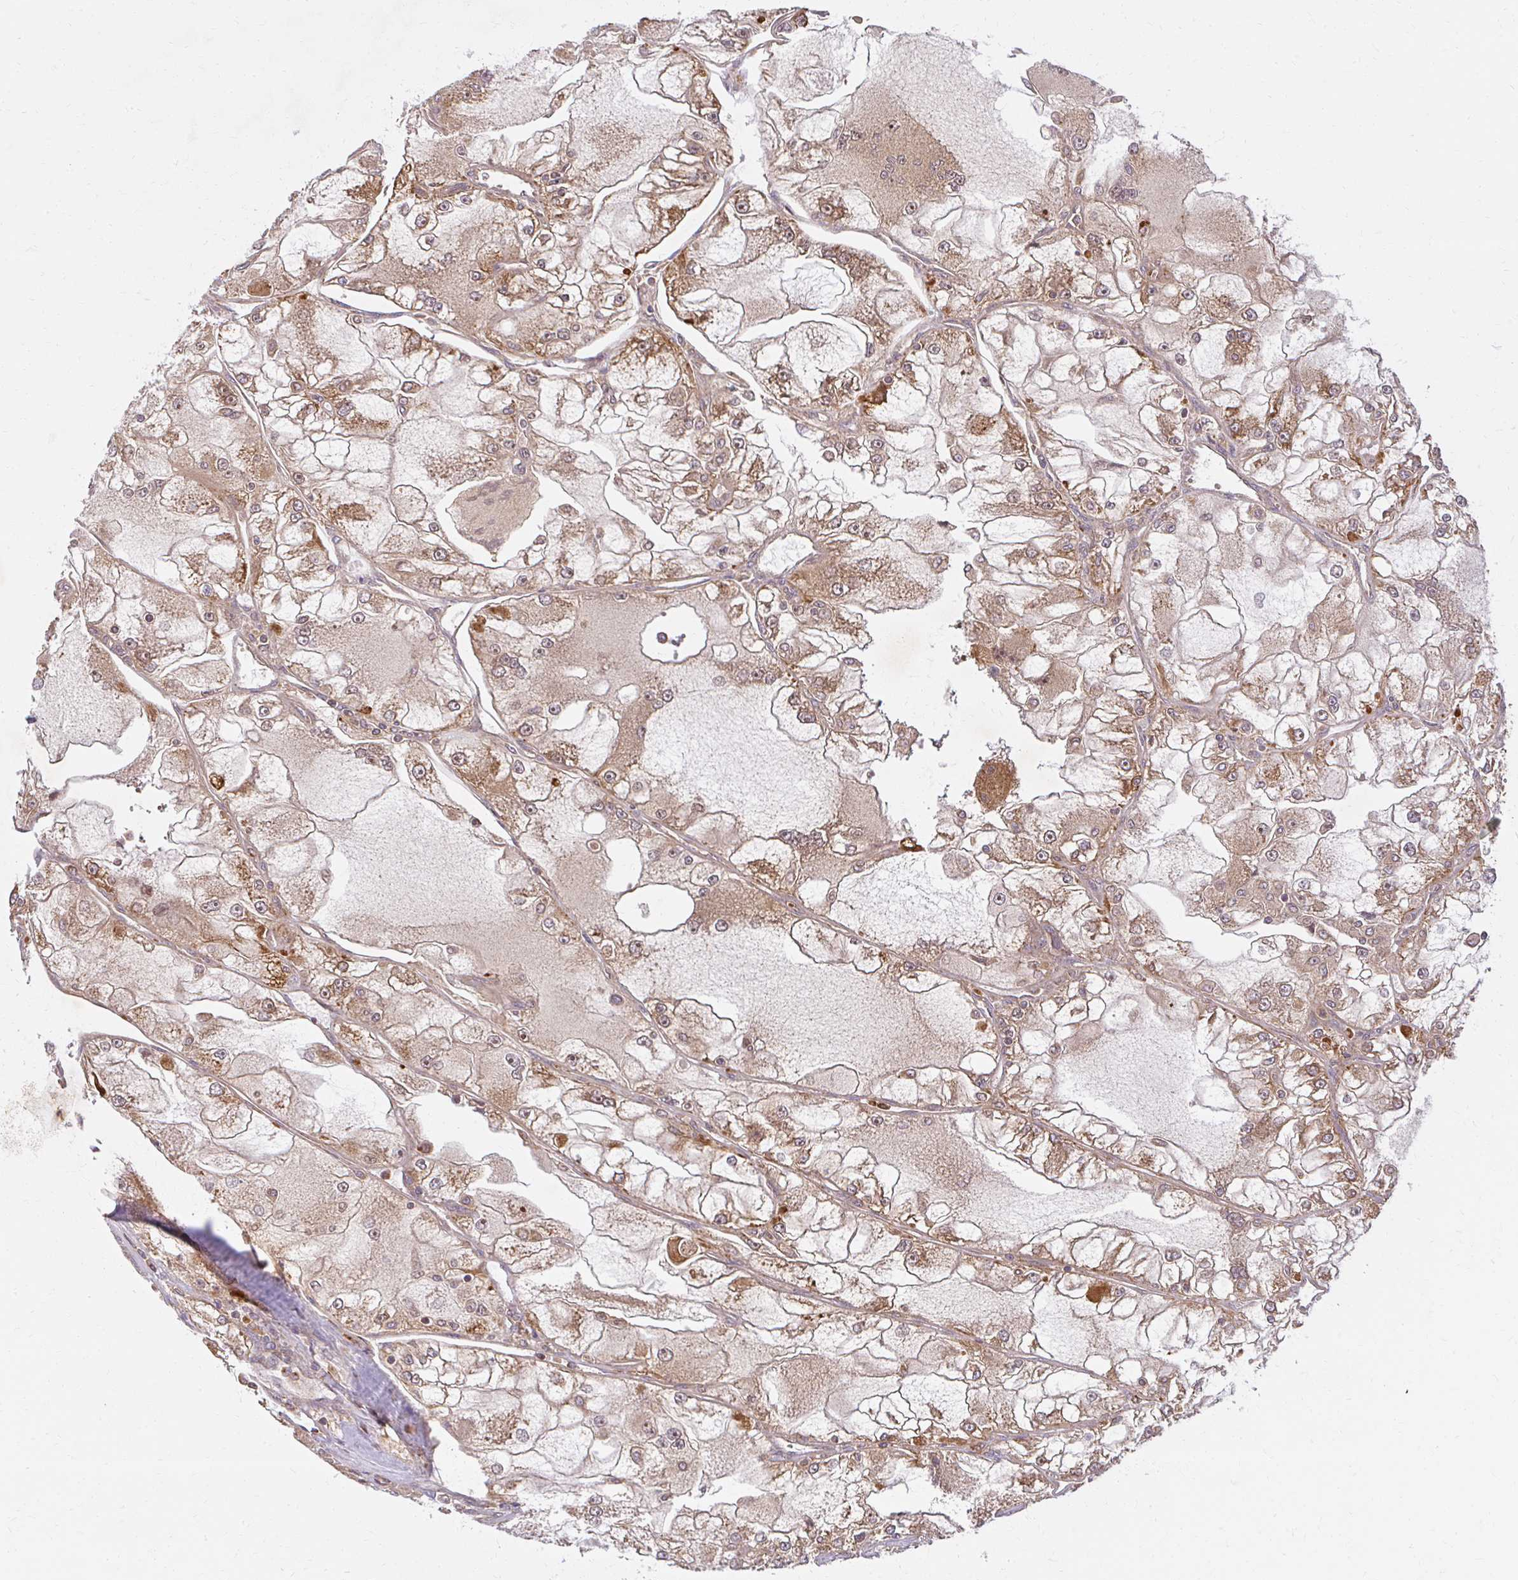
{"staining": {"intensity": "moderate", "quantity": ">75%", "location": "cytoplasmic/membranous"}, "tissue": "renal cancer", "cell_type": "Tumor cells", "image_type": "cancer", "snomed": [{"axis": "morphology", "description": "Adenocarcinoma, NOS"}, {"axis": "topography", "description": "Kidney"}], "caption": "Renal cancer stained for a protein reveals moderate cytoplasmic/membranous positivity in tumor cells. Using DAB (brown) and hematoxylin (blue) stains, captured at high magnification using brightfield microscopy.", "gene": "GNS", "patient": {"sex": "female", "age": 72}}